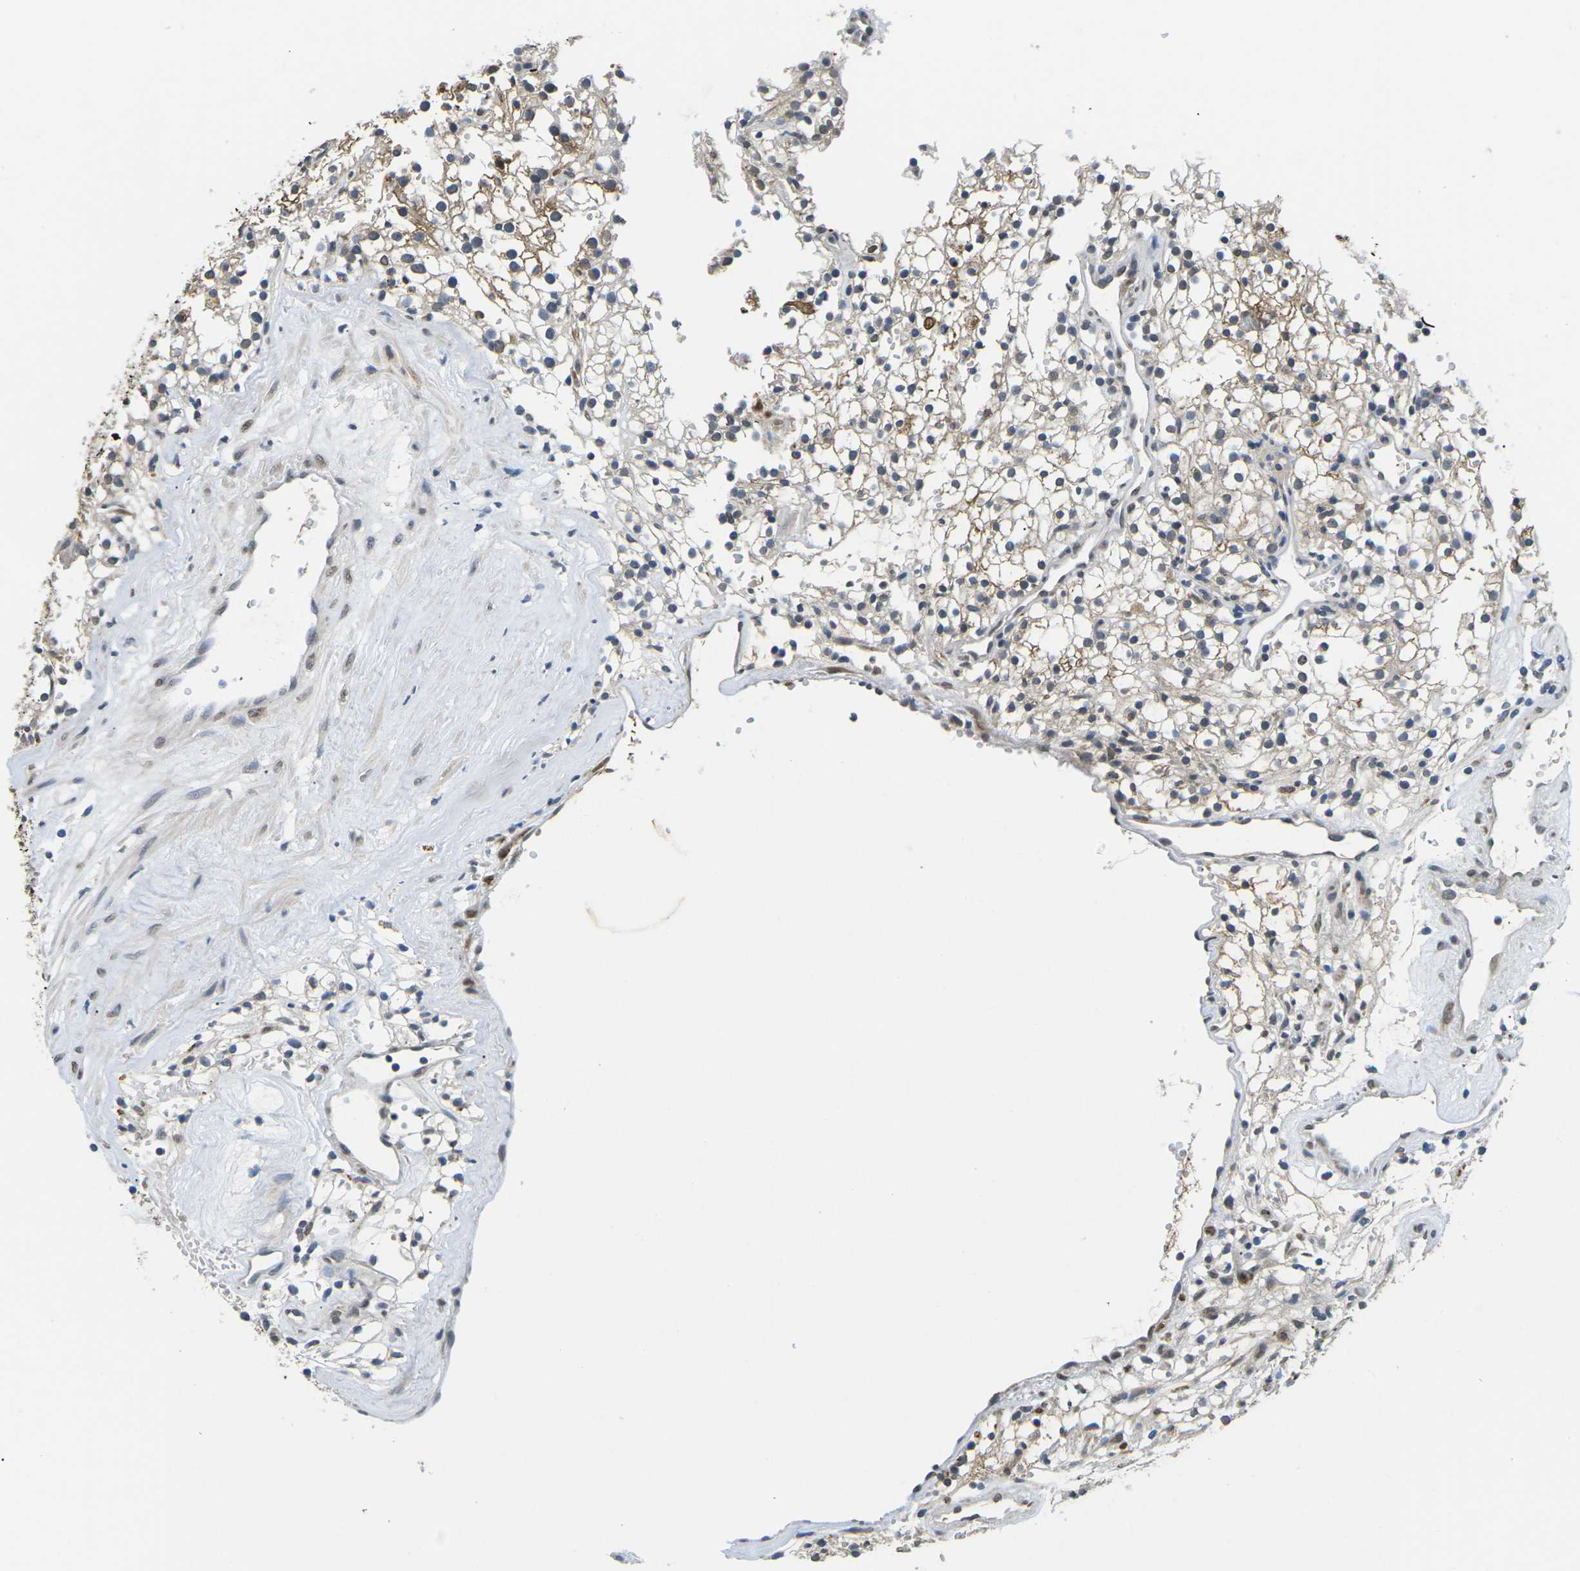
{"staining": {"intensity": "moderate", "quantity": "<25%", "location": "cytoplasmic/membranous"}, "tissue": "renal cancer", "cell_type": "Tumor cells", "image_type": "cancer", "snomed": [{"axis": "morphology", "description": "Adenocarcinoma, NOS"}, {"axis": "topography", "description": "Kidney"}], "caption": "This histopathology image reveals immunohistochemistry (IHC) staining of renal cancer, with low moderate cytoplasmic/membranous positivity in about <25% of tumor cells.", "gene": "SCNN1B", "patient": {"sex": "male", "age": 59}}